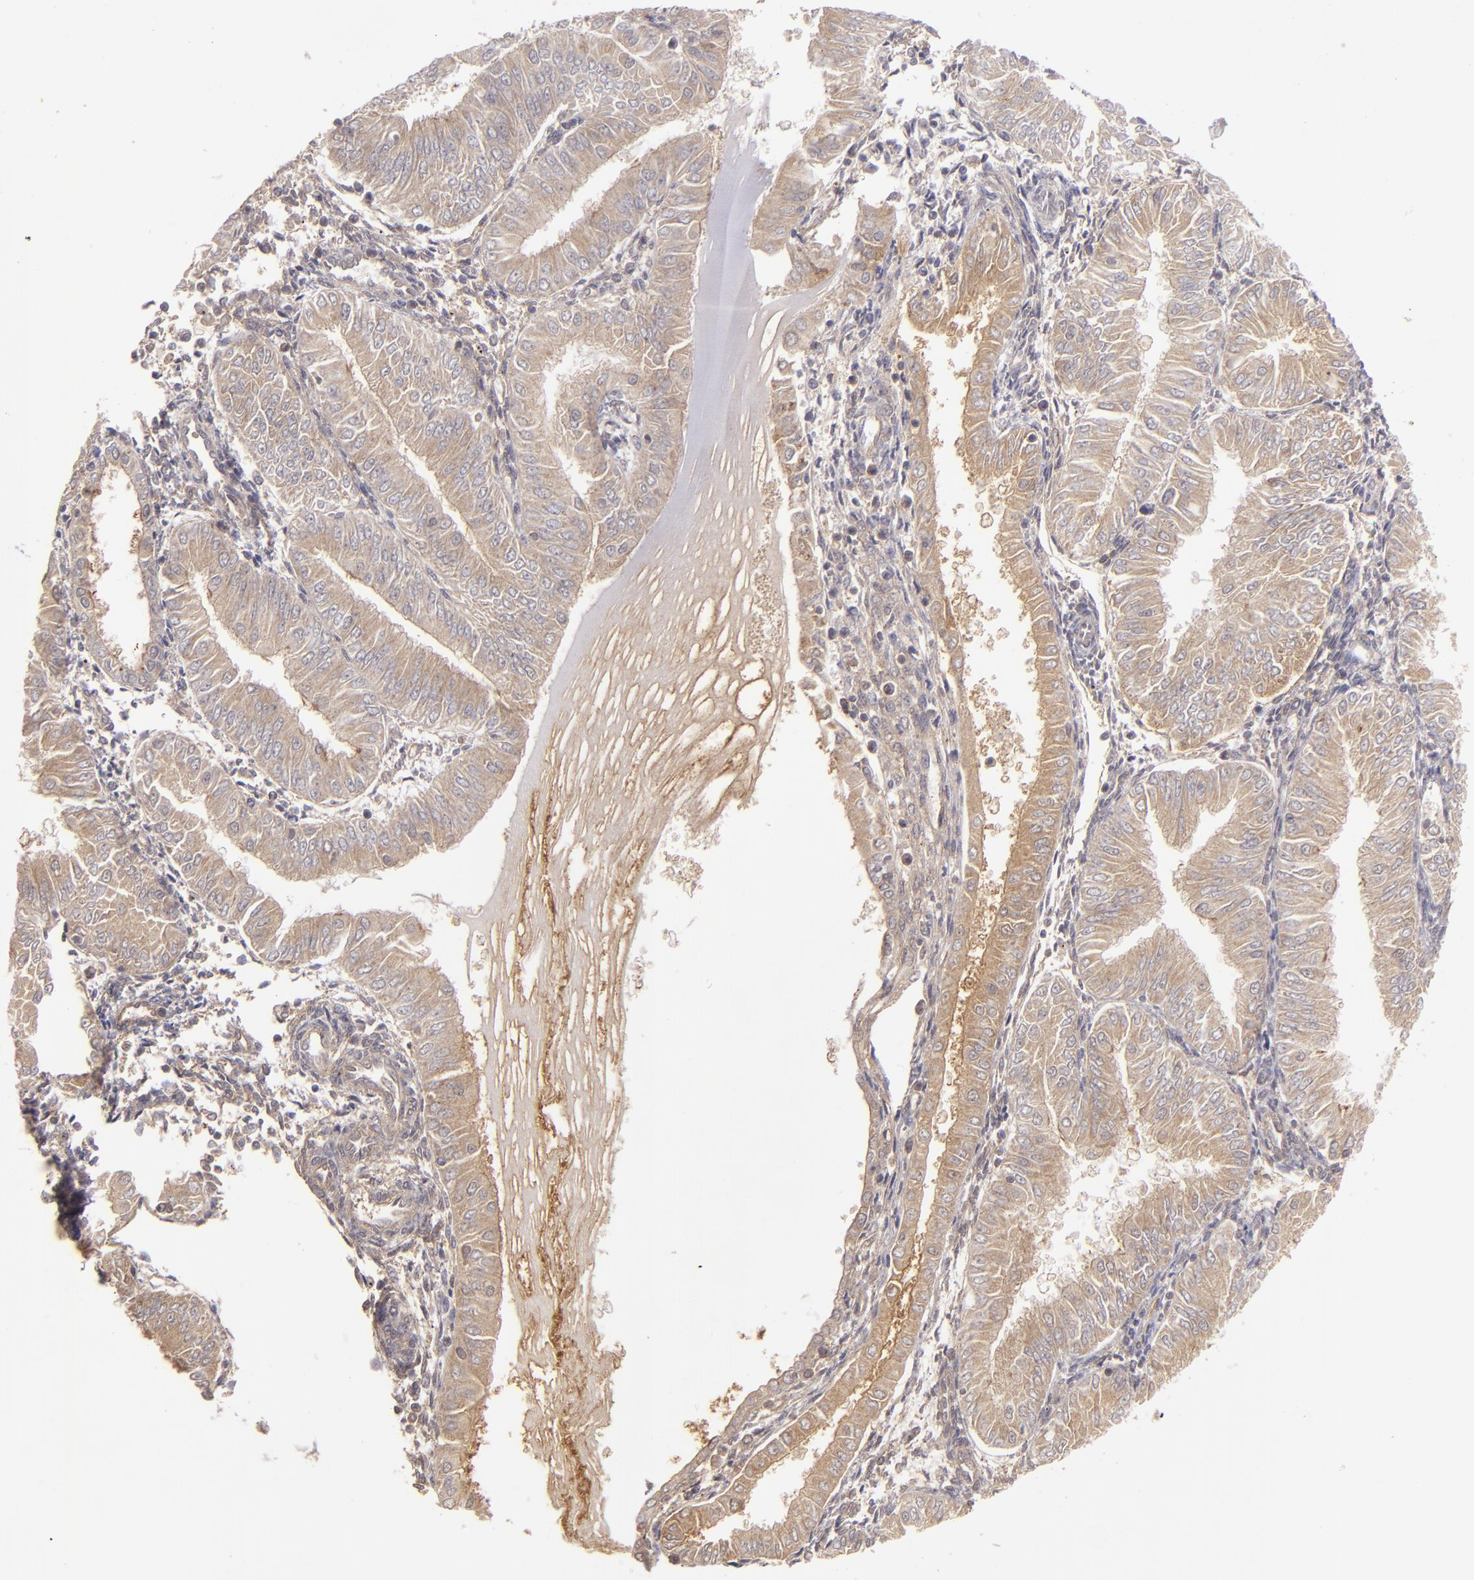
{"staining": {"intensity": "moderate", "quantity": ">75%", "location": "cytoplasmic/membranous"}, "tissue": "endometrial cancer", "cell_type": "Tumor cells", "image_type": "cancer", "snomed": [{"axis": "morphology", "description": "Adenocarcinoma, NOS"}, {"axis": "topography", "description": "Endometrium"}], "caption": "Brown immunohistochemical staining in endometrial adenocarcinoma reveals moderate cytoplasmic/membranous staining in about >75% of tumor cells.", "gene": "ZFYVE1", "patient": {"sex": "female", "age": 53}}